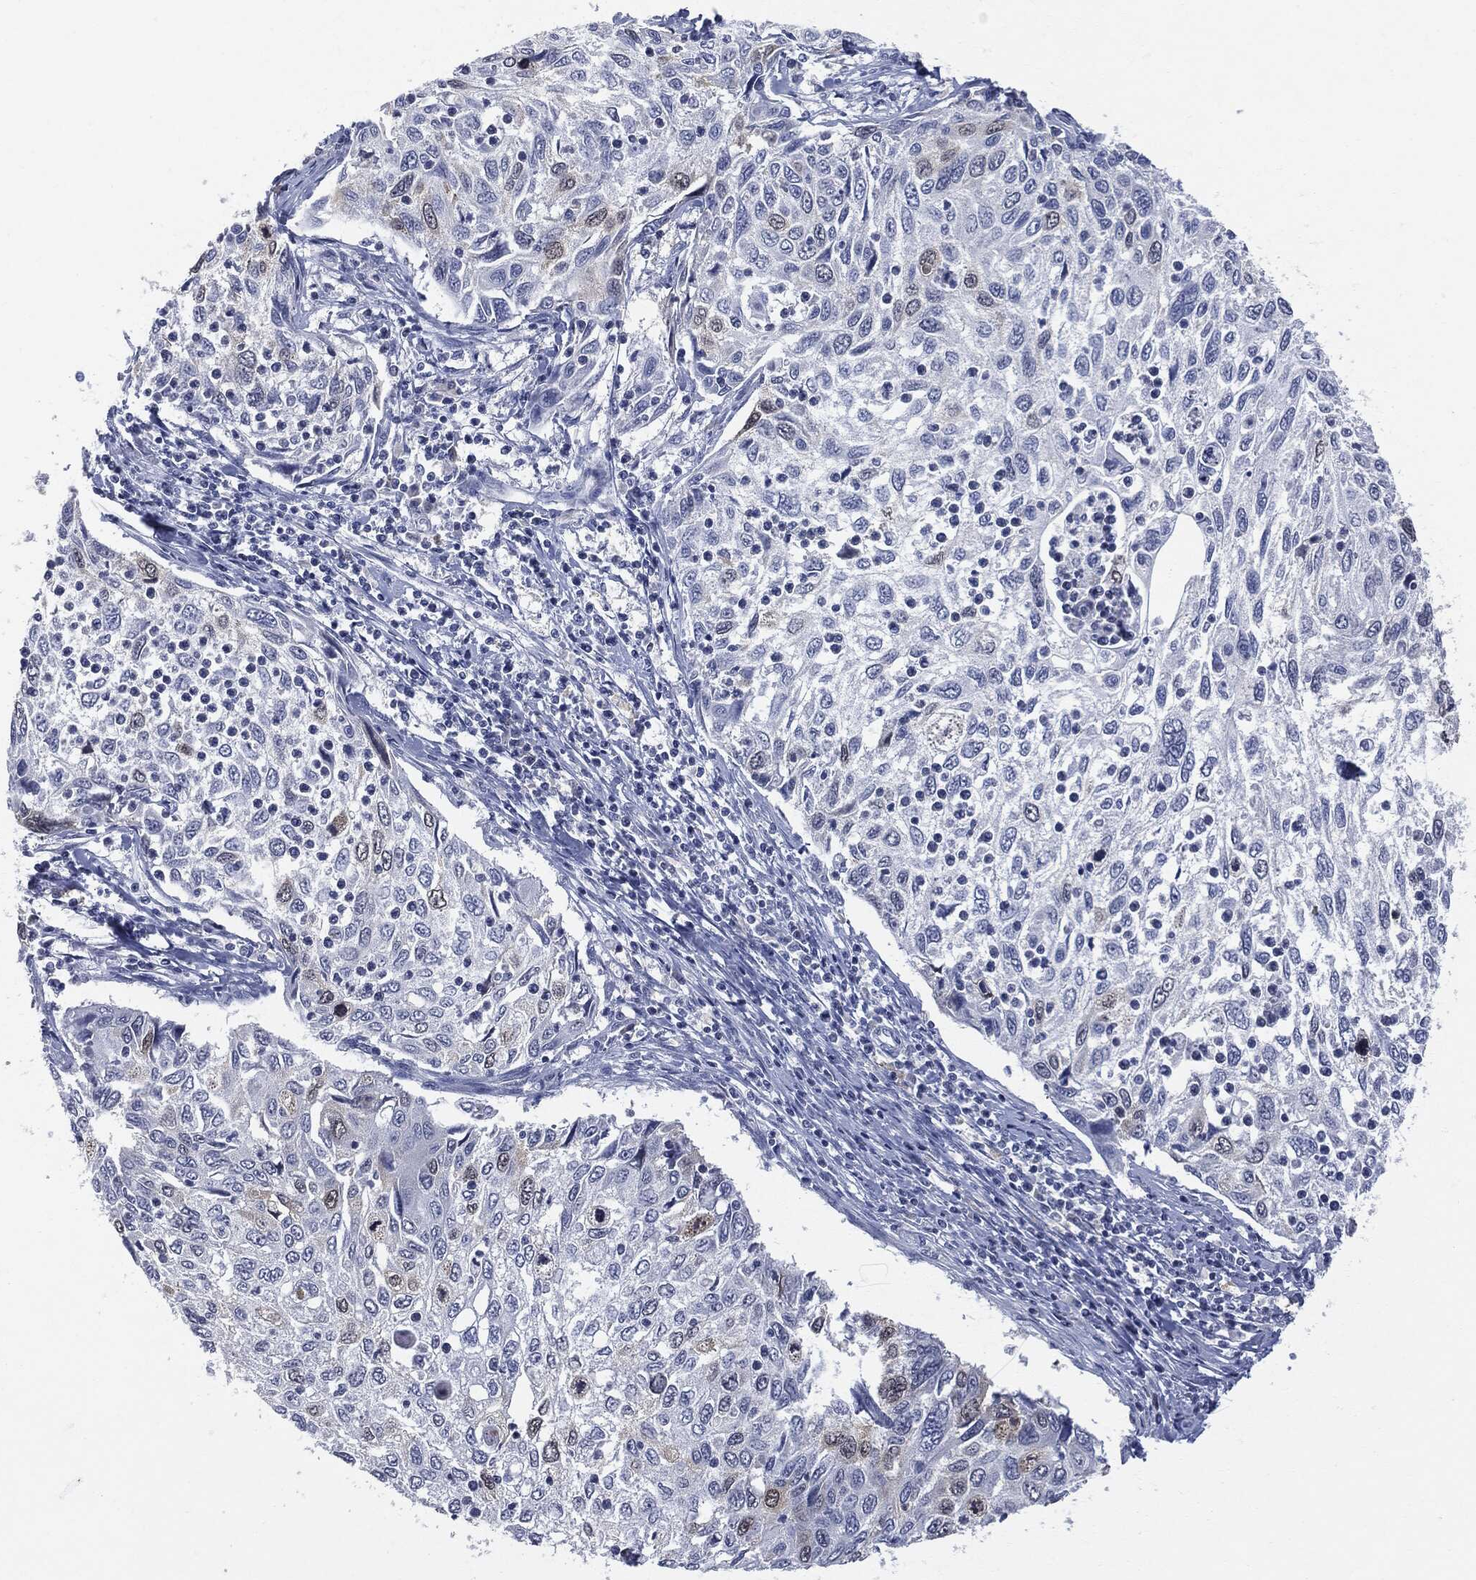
{"staining": {"intensity": "negative", "quantity": "none", "location": "none"}, "tissue": "cervical cancer", "cell_type": "Tumor cells", "image_type": "cancer", "snomed": [{"axis": "morphology", "description": "Squamous cell carcinoma, NOS"}, {"axis": "topography", "description": "Cervix"}], "caption": "A histopathology image of cervical squamous cell carcinoma stained for a protein reveals no brown staining in tumor cells.", "gene": "UBE2C", "patient": {"sex": "female", "age": 70}}